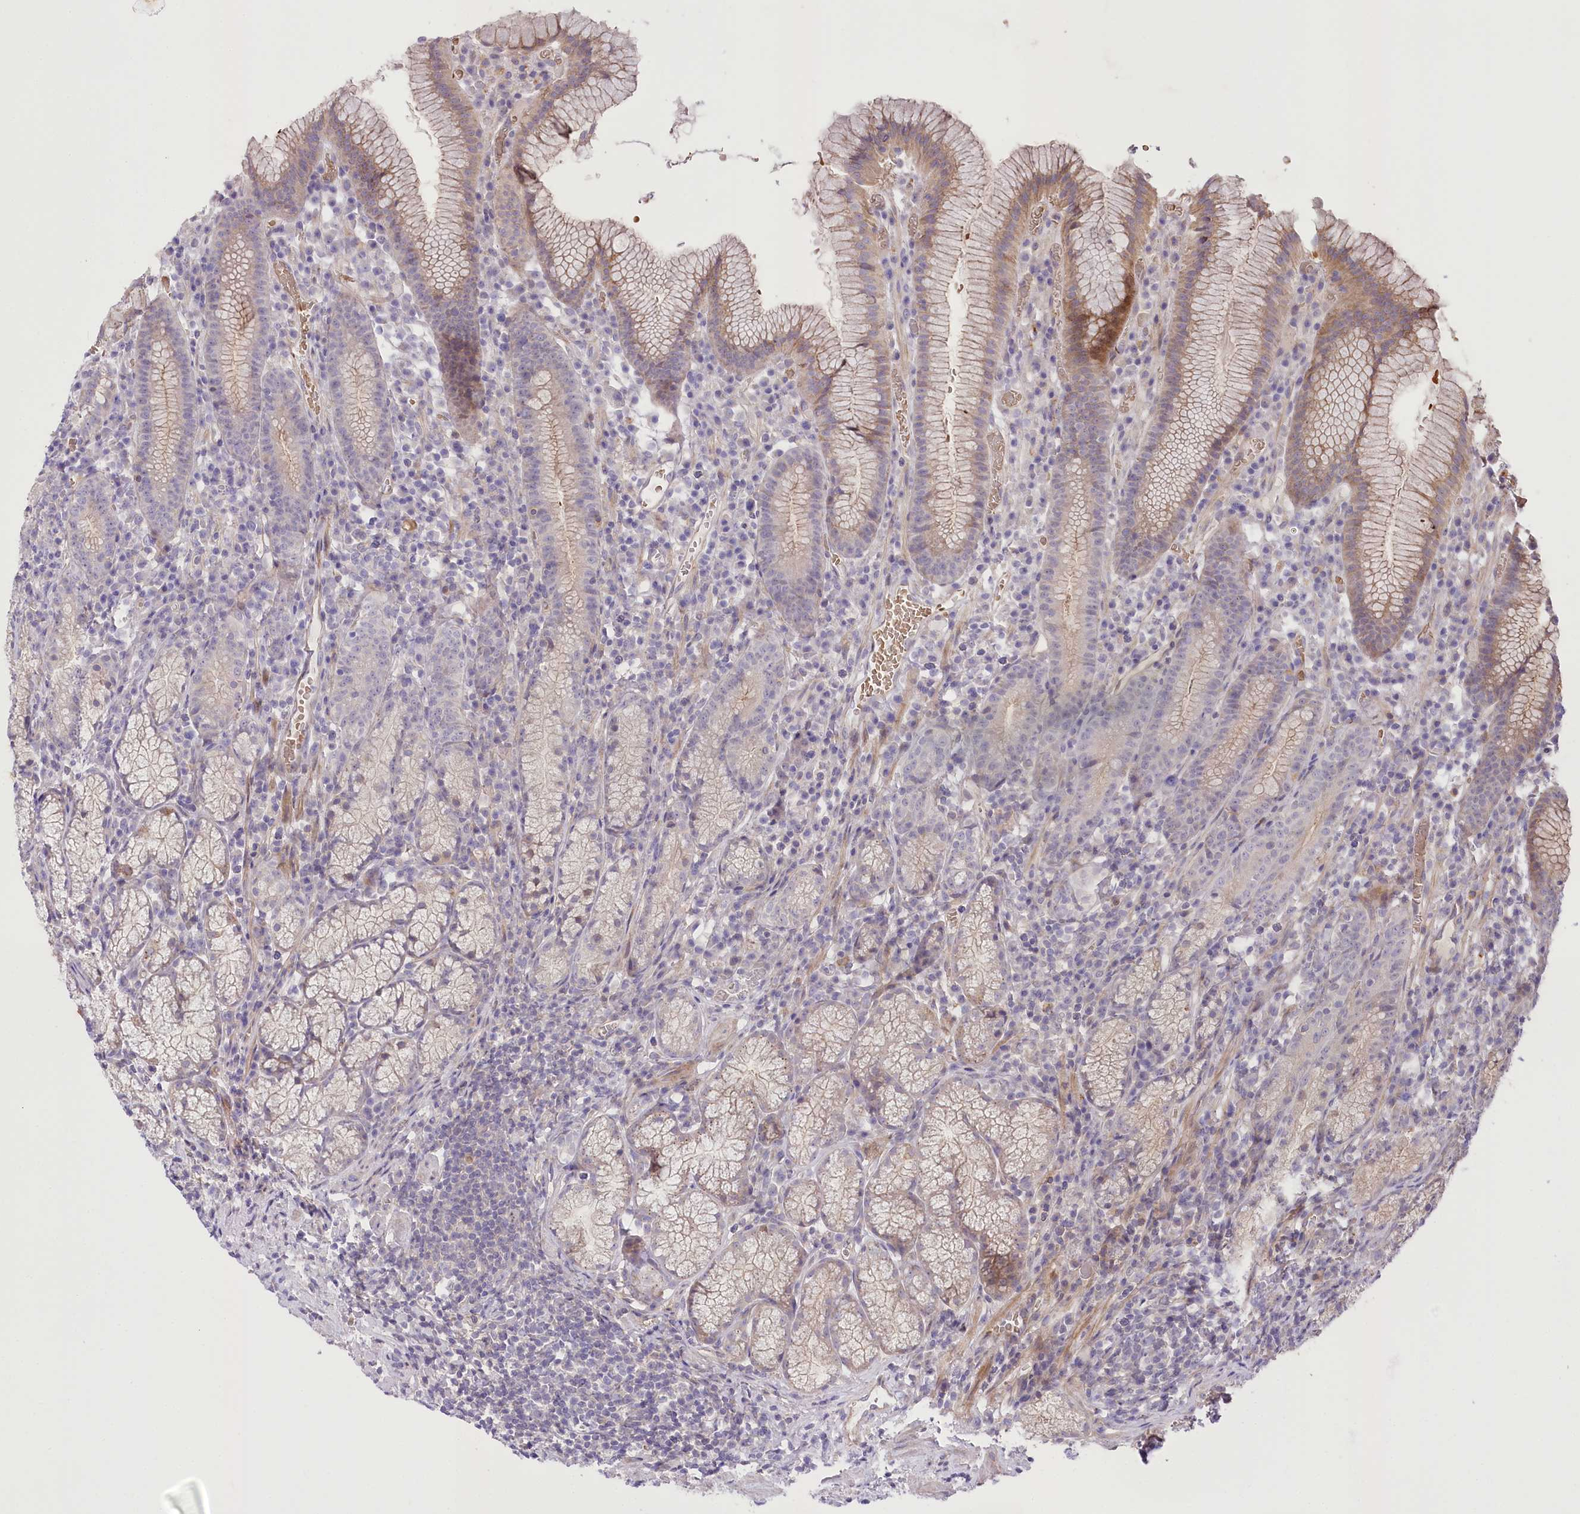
{"staining": {"intensity": "moderate", "quantity": "25%-75%", "location": "cytoplasmic/membranous"}, "tissue": "stomach", "cell_type": "Glandular cells", "image_type": "normal", "snomed": [{"axis": "morphology", "description": "Normal tissue, NOS"}, {"axis": "topography", "description": "Stomach"}], "caption": "Human stomach stained for a protein (brown) reveals moderate cytoplasmic/membranous positive positivity in approximately 25%-75% of glandular cells.", "gene": "TRUB1", "patient": {"sex": "male", "age": 55}}